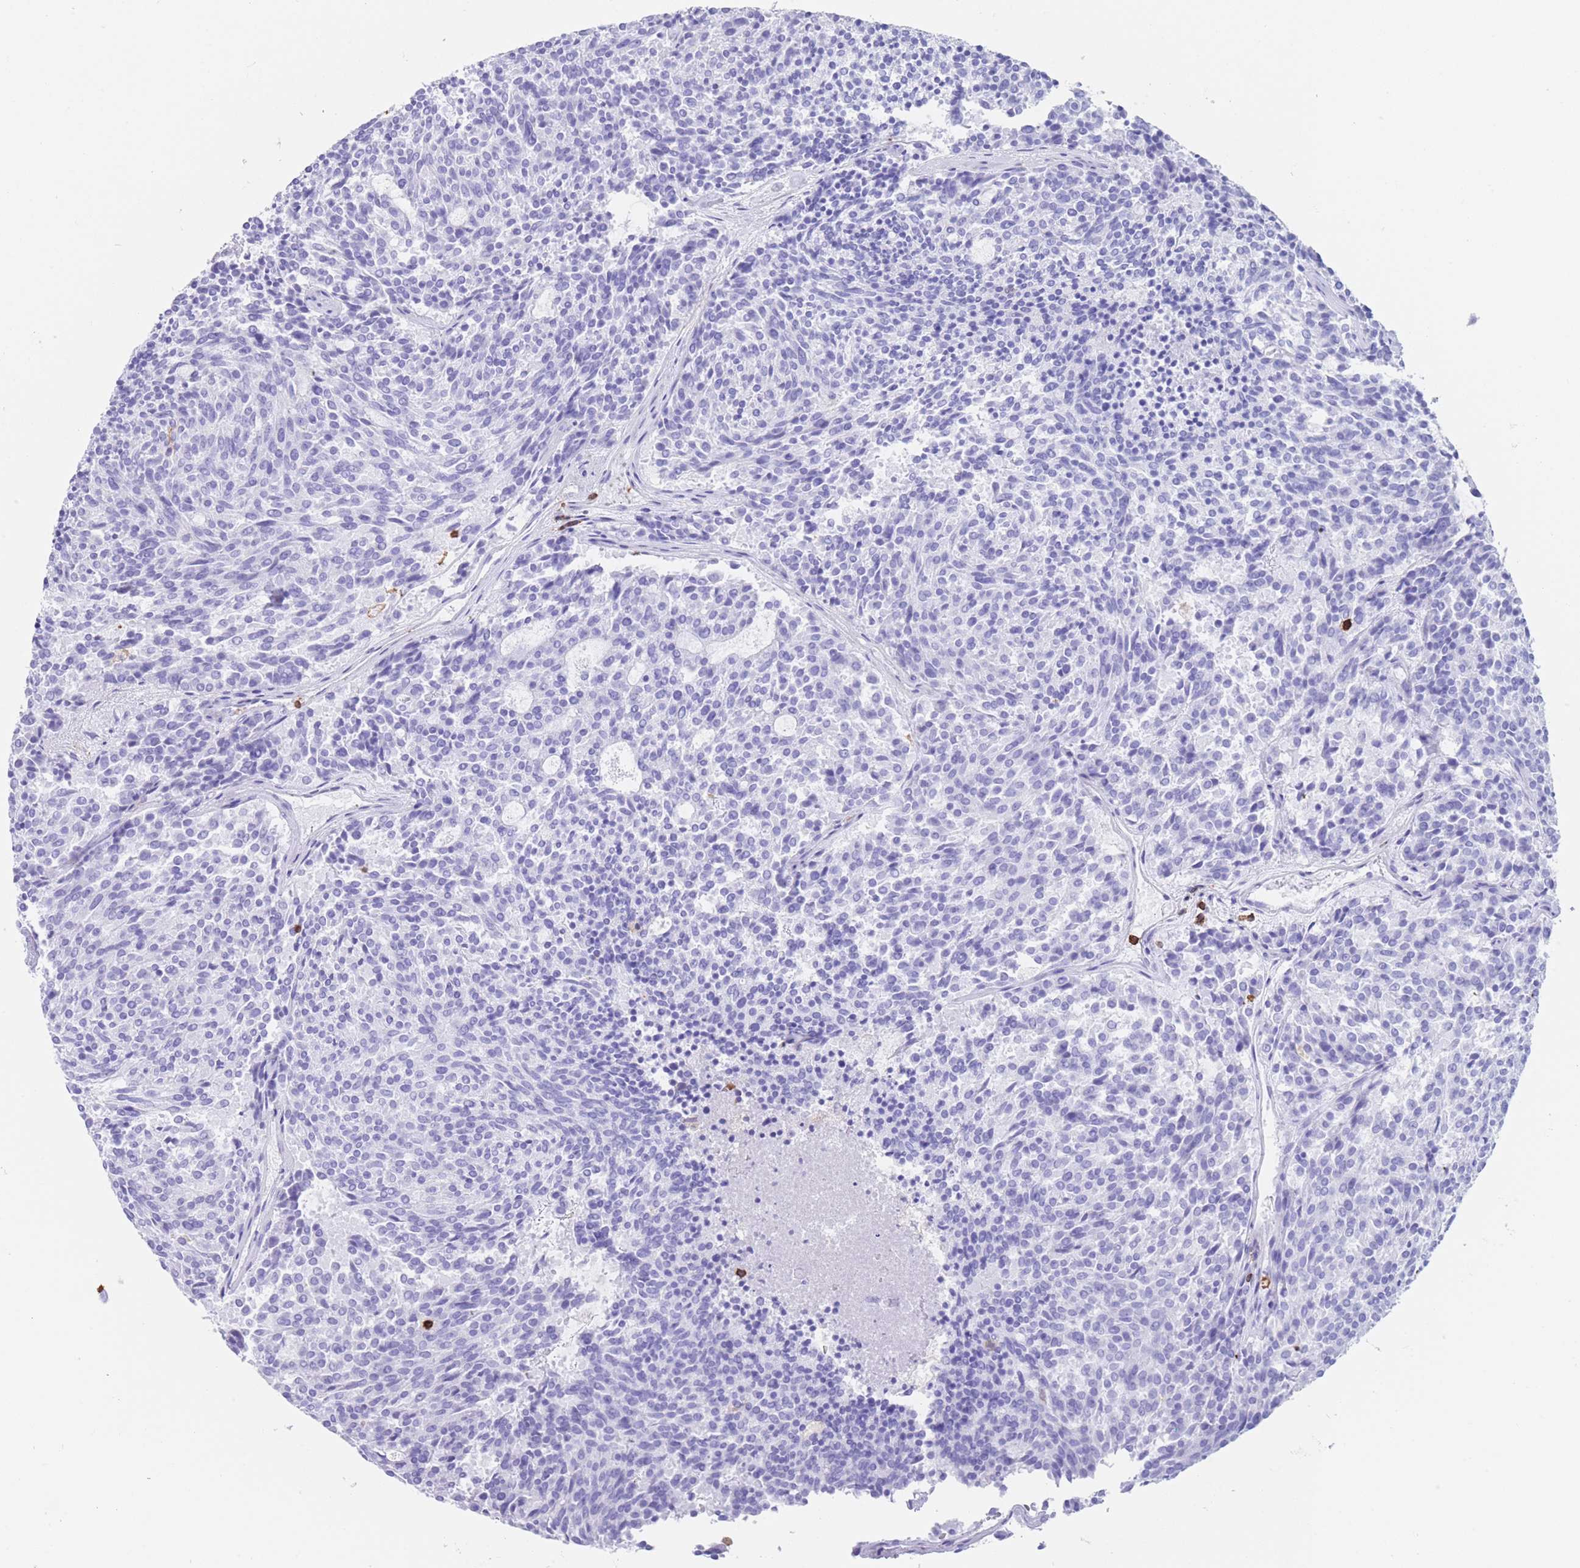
{"staining": {"intensity": "negative", "quantity": "none", "location": "none"}, "tissue": "carcinoid", "cell_type": "Tumor cells", "image_type": "cancer", "snomed": [{"axis": "morphology", "description": "Carcinoid, malignant, NOS"}, {"axis": "topography", "description": "Pancreas"}], "caption": "High power microscopy histopathology image of an immunohistochemistry photomicrograph of carcinoid, revealing no significant expression in tumor cells.", "gene": "CORO1A", "patient": {"sex": "female", "age": 54}}